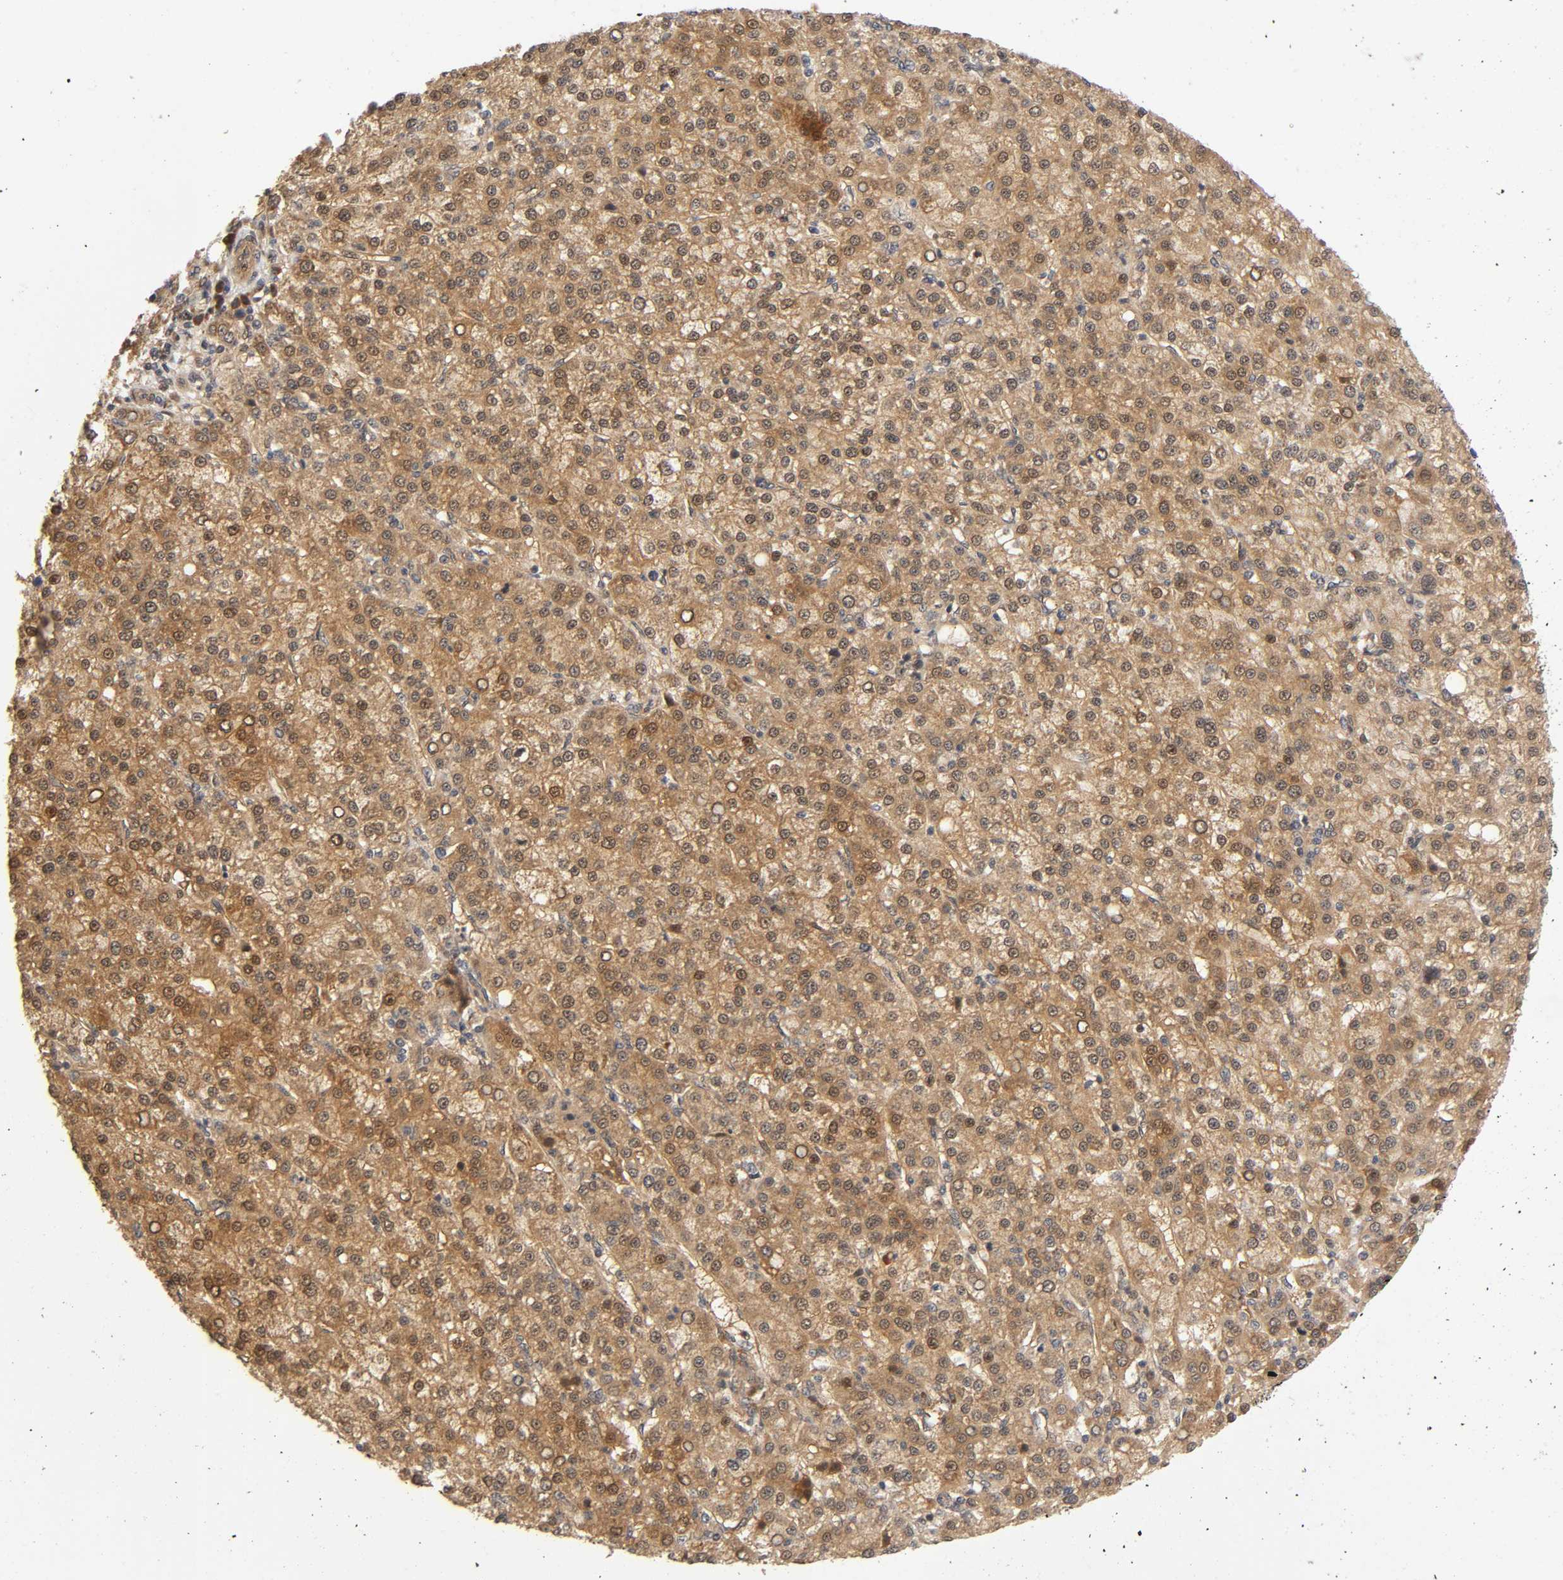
{"staining": {"intensity": "moderate", "quantity": ">75%", "location": "cytoplasmic/membranous,nuclear"}, "tissue": "liver cancer", "cell_type": "Tumor cells", "image_type": "cancer", "snomed": [{"axis": "morphology", "description": "Carcinoma, Hepatocellular, NOS"}, {"axis": "topography", "description": "Liver"}], "caption": "Liver cancer (hepatocellular carcinoma) stained for a protein (brown) shows moderate cytoplasmic/membranous and nuclear positive expression in approximately >75% of tumor cells.", "gene": "IQCJ-SCHIP1", "patient": {"sex": "female", "age": 58}}